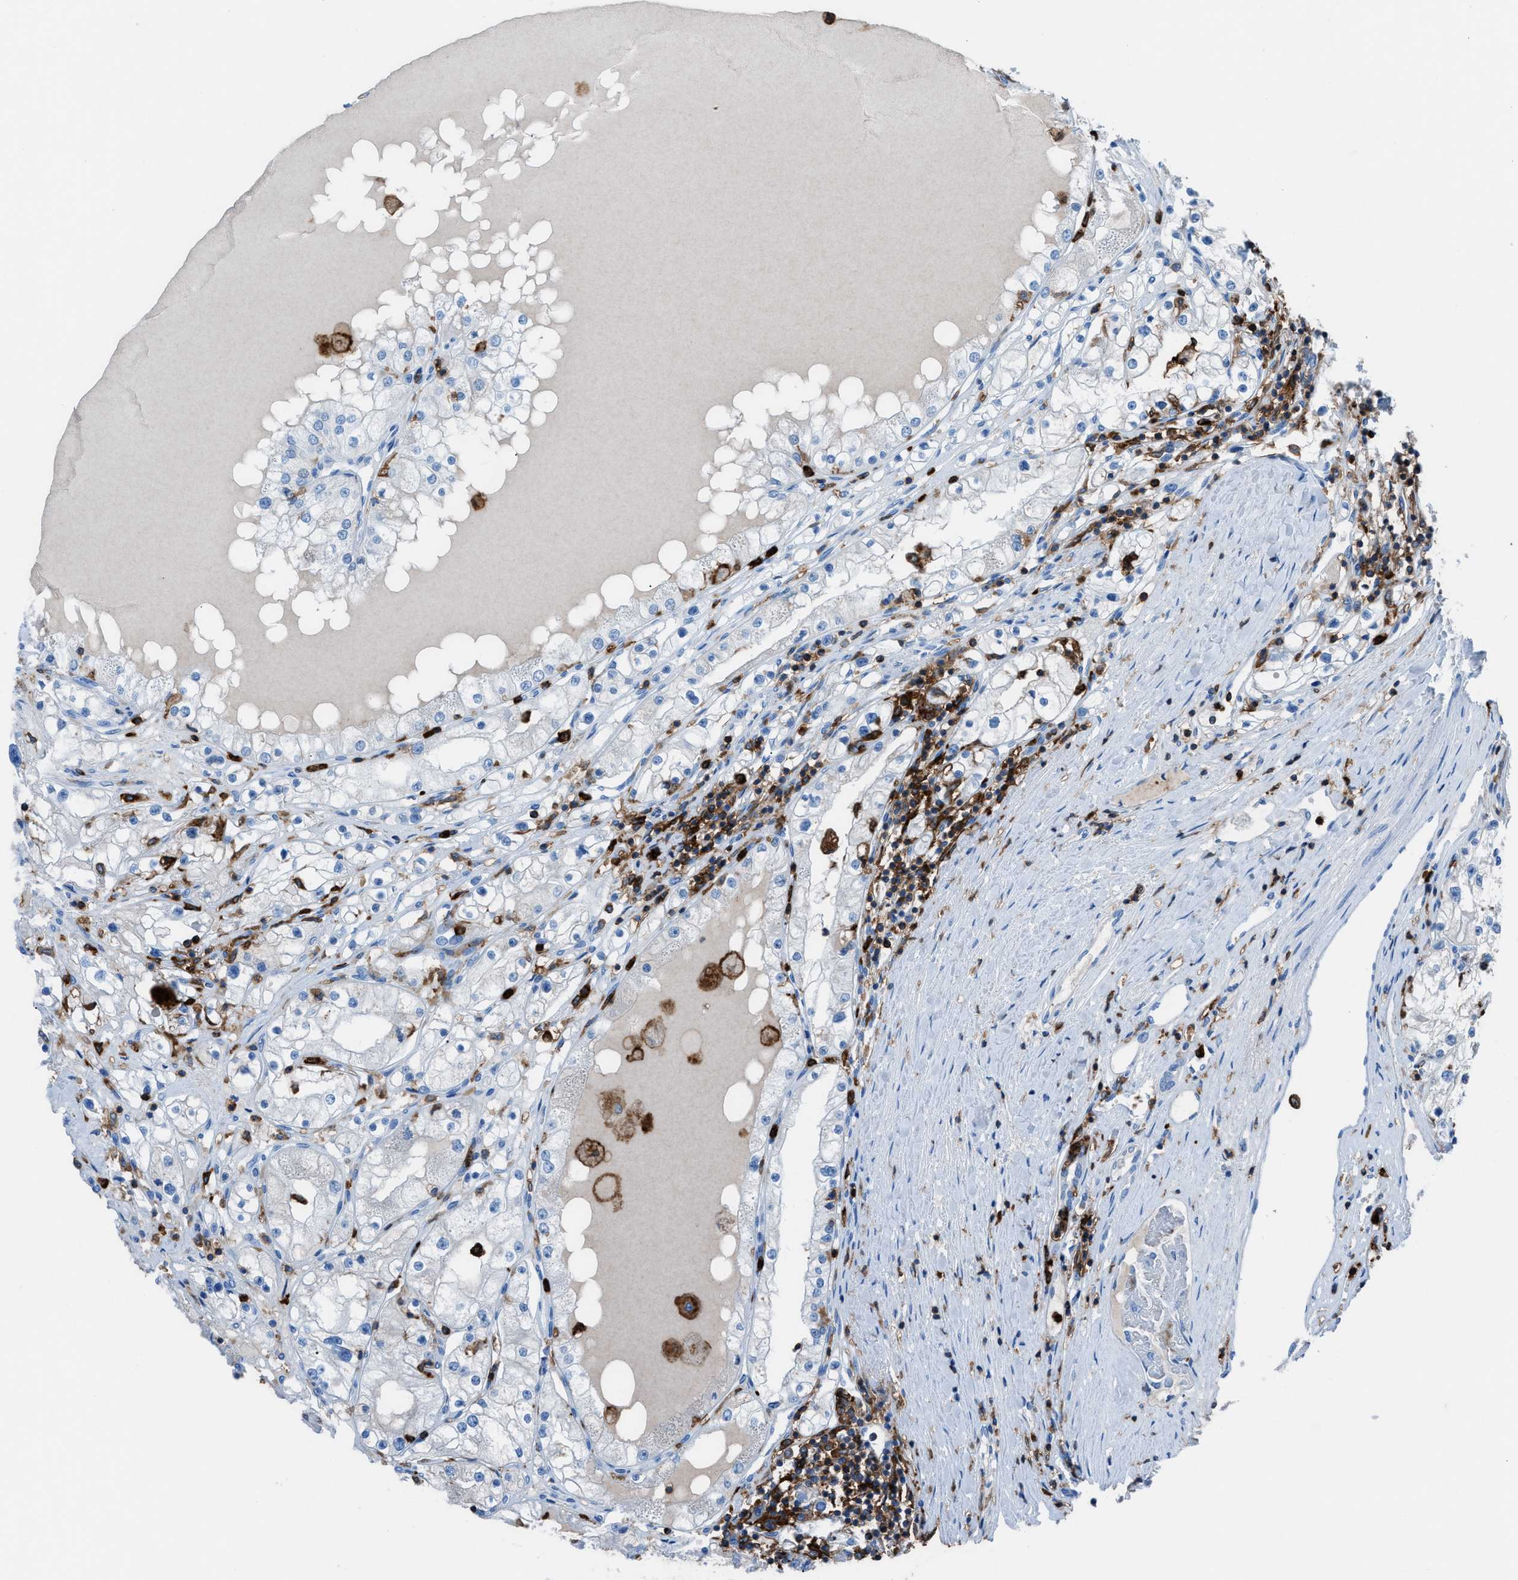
{"staining": {"intensity": "negative", "quantity": "none", "location": "none"}, "tissue": "renal cancer", "cell_type": "Tumor cells", "image_type": "cancer", "snomed": [{"axis": "morphology", "description": "Adenocarcinoma, NOS"}, {"axis": "topography", "description": "Kidney"}], "caption": "A histopathology image of renal cancer (adenocarcinoma) stained for a protein shows no brown staining in tumor cells.", "gene": "ITGB2", "patient": {"sex": "male", "age": 68}}